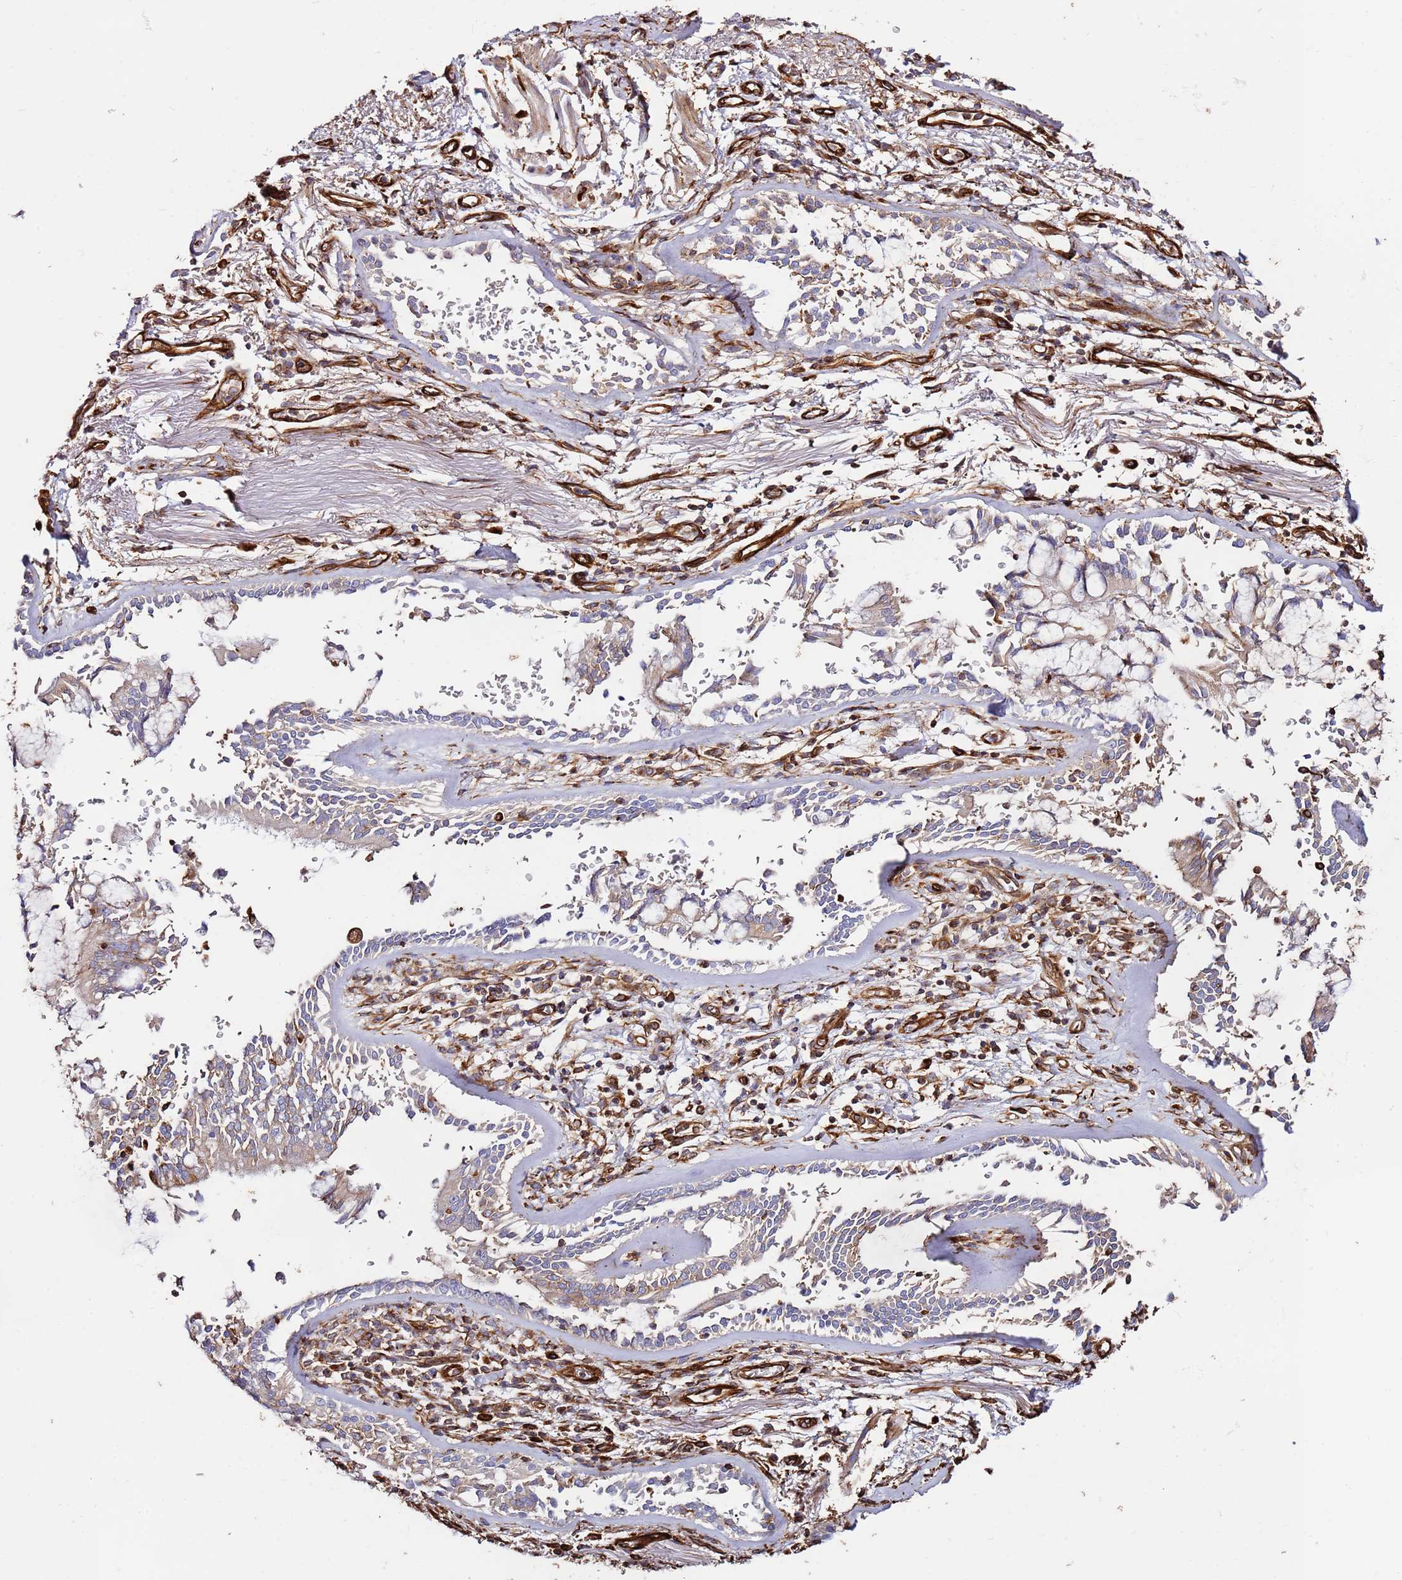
{"staining": {"intensity": "moderate", "quantity": ">75%", "location": "cytoplasmic/membranous"}, "tissue": "adipose tissue", "cell_type": "Adipocytes", "image_type": "normal", "snomed": [{"axis": "morphology", "description": "Normal tissue, NOS"}, {"axis": "topography", "description": "Cartilage tissue"}], "caption": "Adipocytes reveal medium levels of moderate cytoplasmic/membranous expression in about >75% of cells in benign adipose tissue. The staining was performed using DAB to visualize the protein expression in brown, while the nuclei were stained in blue with hematoxylin (Magnification: 20x).", "gene": "MRGPRE", "patient": {"sex": "male", "age": 73}}